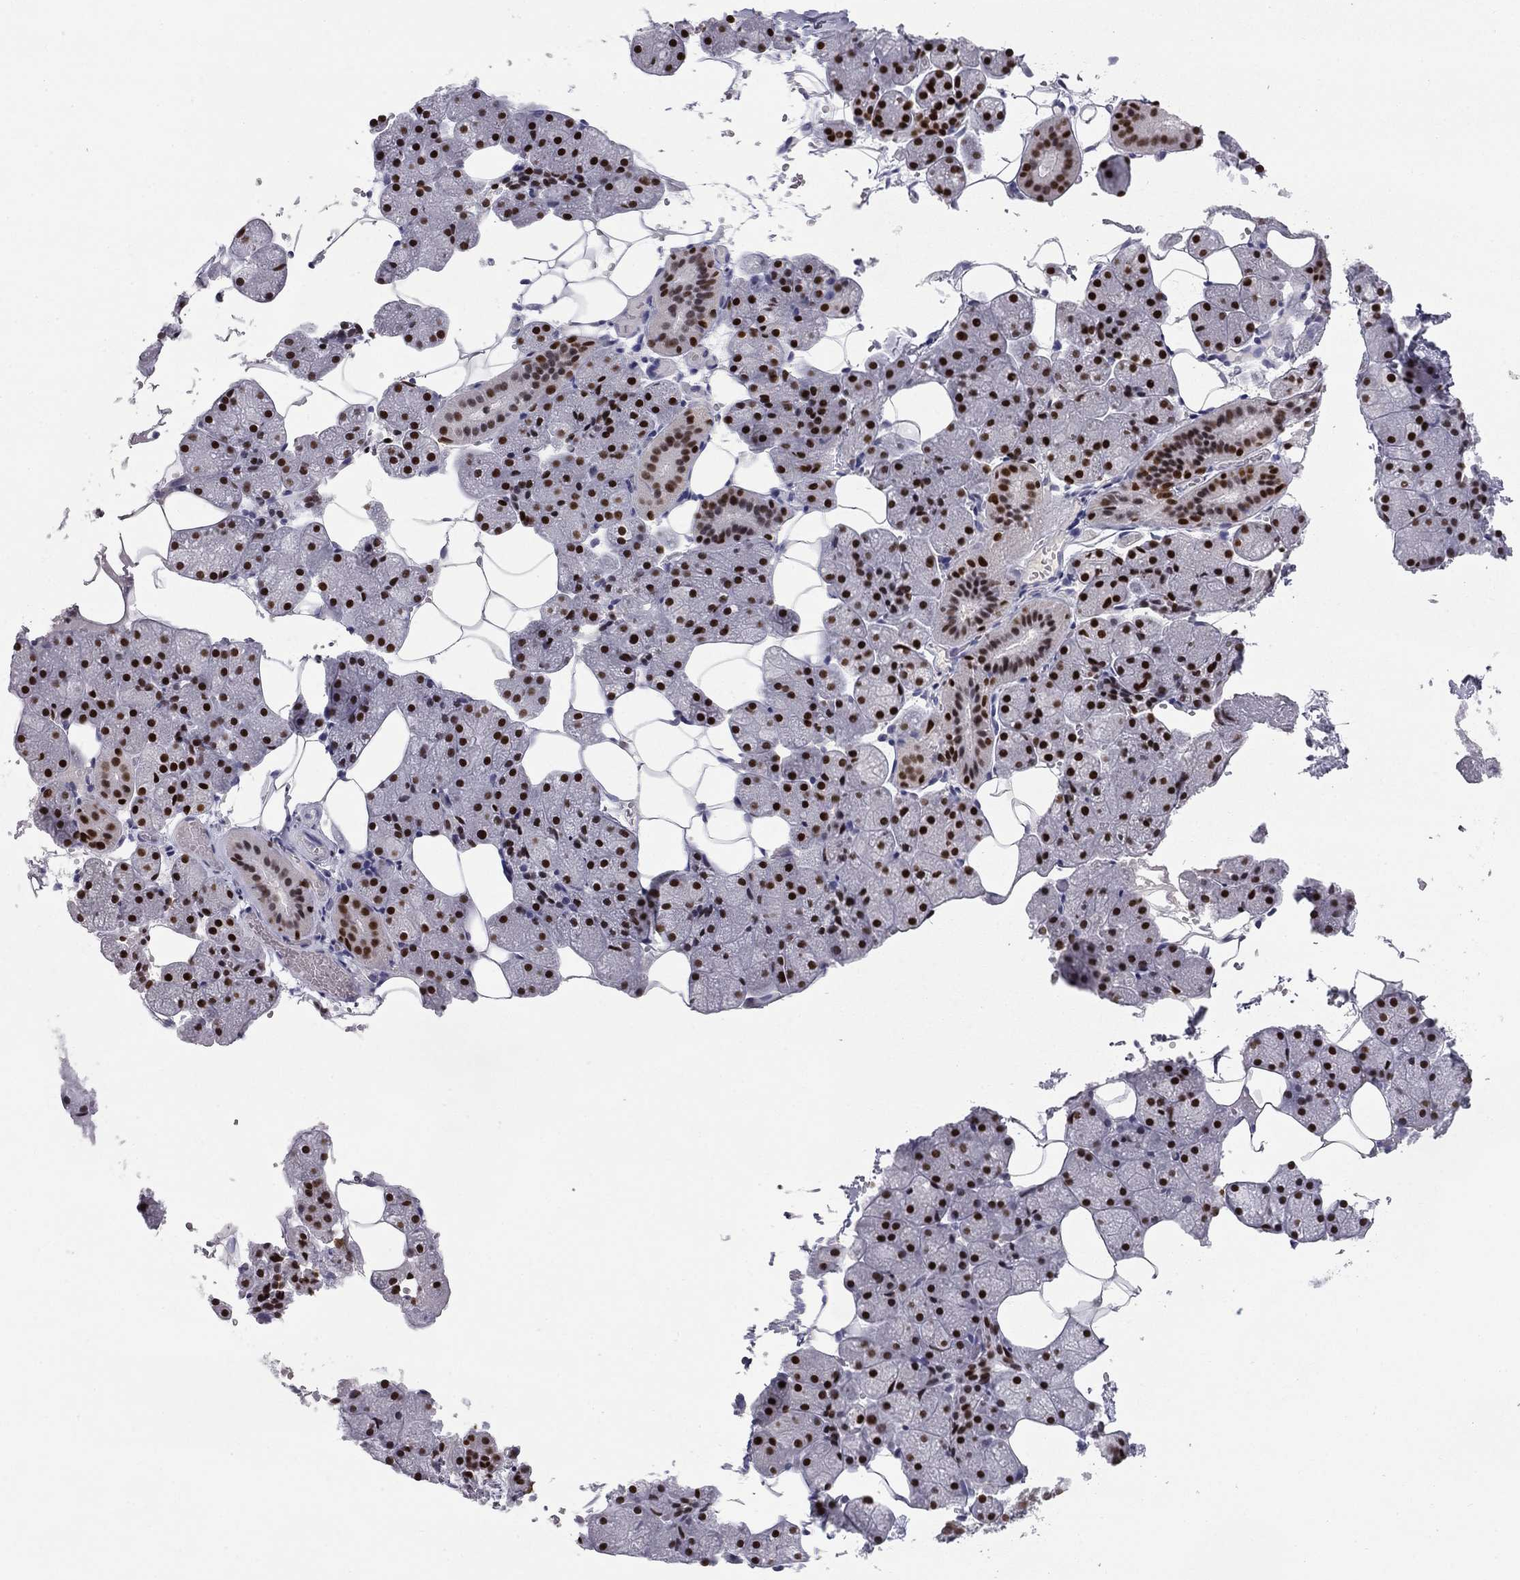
{"staining": {"intensity": "strong", "quantity": ">75%", "location": "nuclear"}, "tissue": "salivary gland", "cell_type": "Glandular cells", "image_type": "normal", "snomed": [{"axis": "morphology", "description": "Normal tissue, NOS"}, {"axis": "topography", "description": "Salivary gland"}], "caption": "About >75% of glandular cells in unremarkable salivary gland display strong nuclear protein expression as visualized by brown immunohistochemical staining.", "gene": "TFAP2B", "patient": {"sex": "male", "age": 38}}